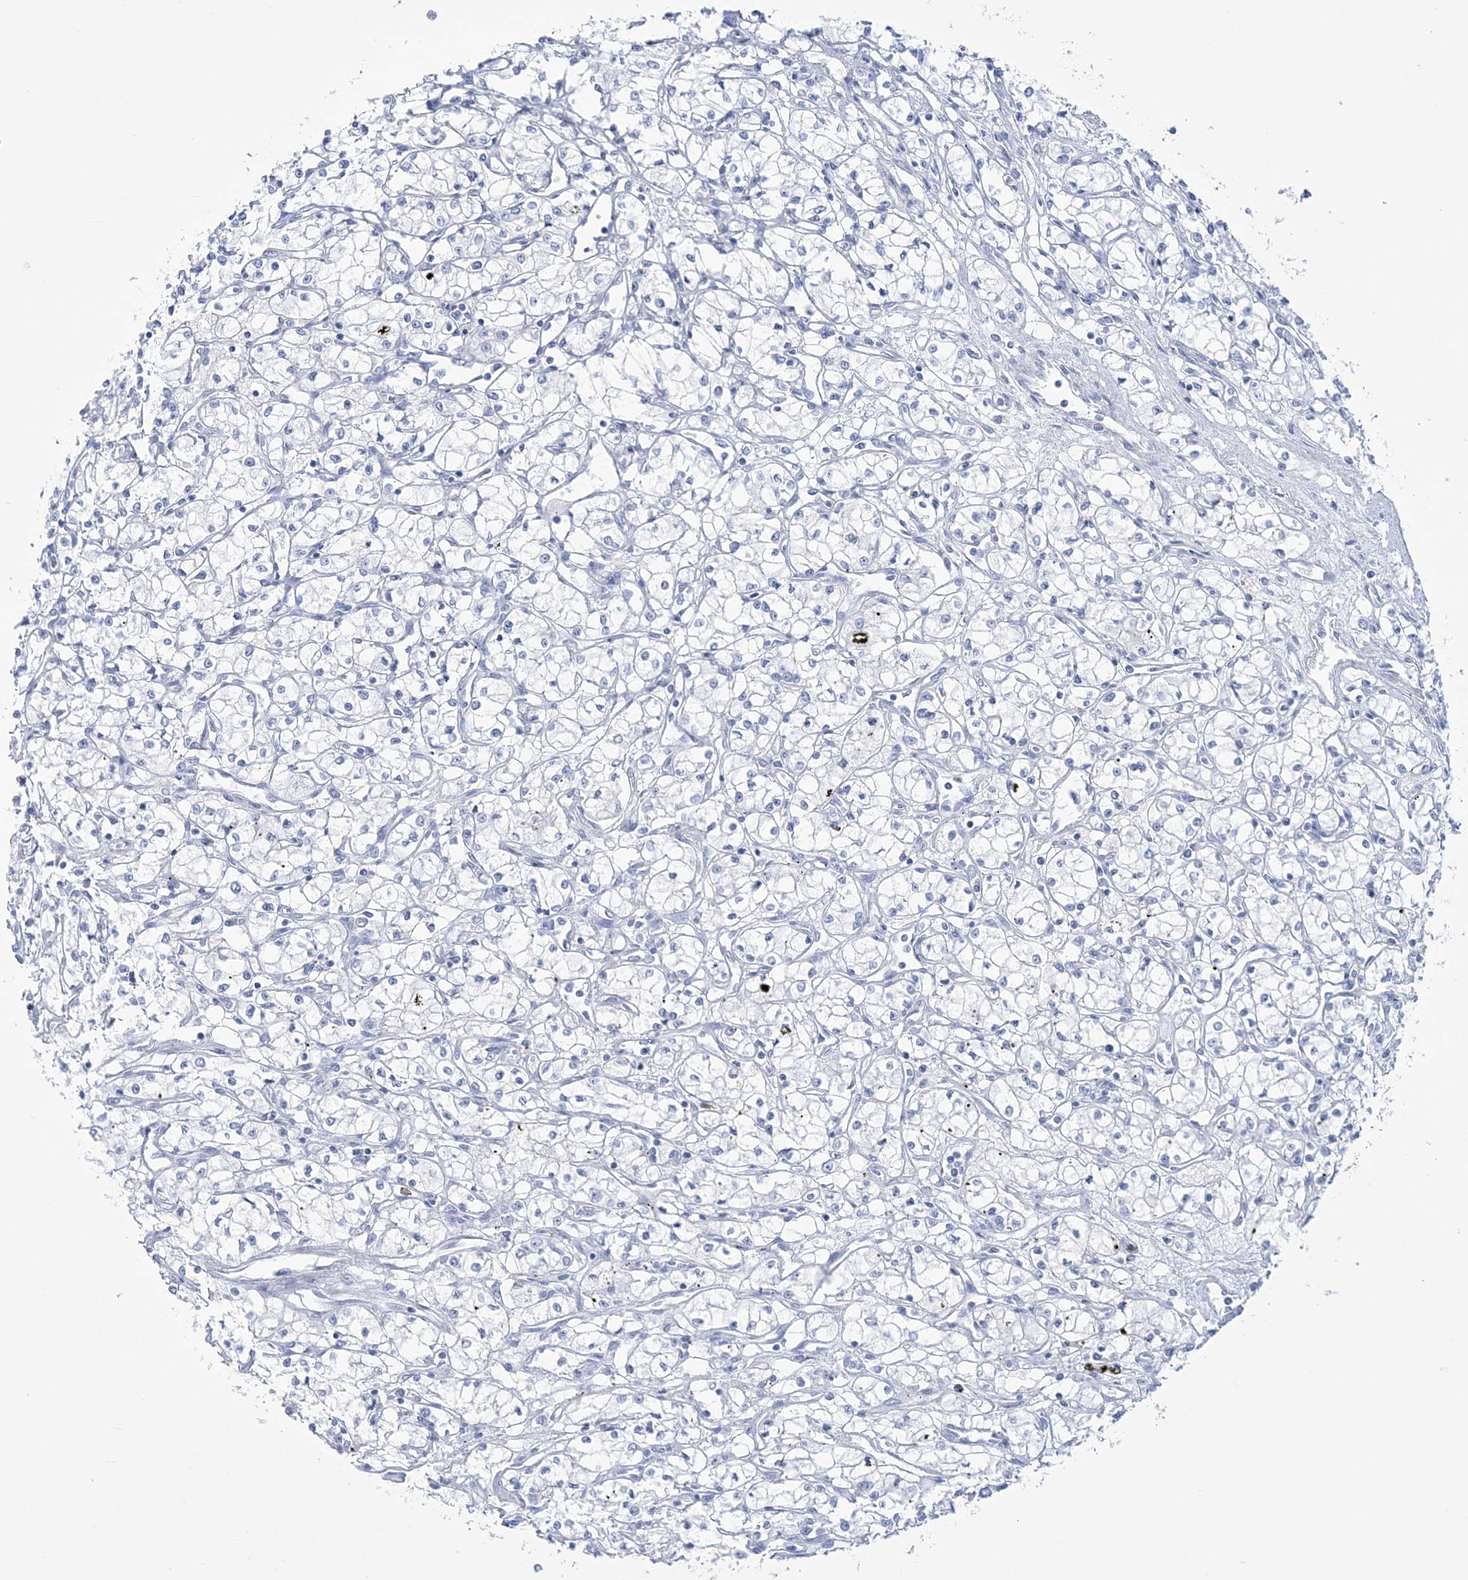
{"staining": {"intensity": "negative", "quantity": "none", "location": "none"}, "tissue": "renal cancer", "cell_type": "Tumor cells", "image_type": "cancer", "snomed": [{"axis": "morphology", "description": "Adenocarcinoma, NOS"}, {"axis": "topography", "description": "Kidney"}], "caption": "Renal cancer (adenocarcinoma) was stained to show a protein in brown. There is no significant expression in tumor cells.", "gene": "RBP2", "patient": {"sex": "male", "age": 59}}